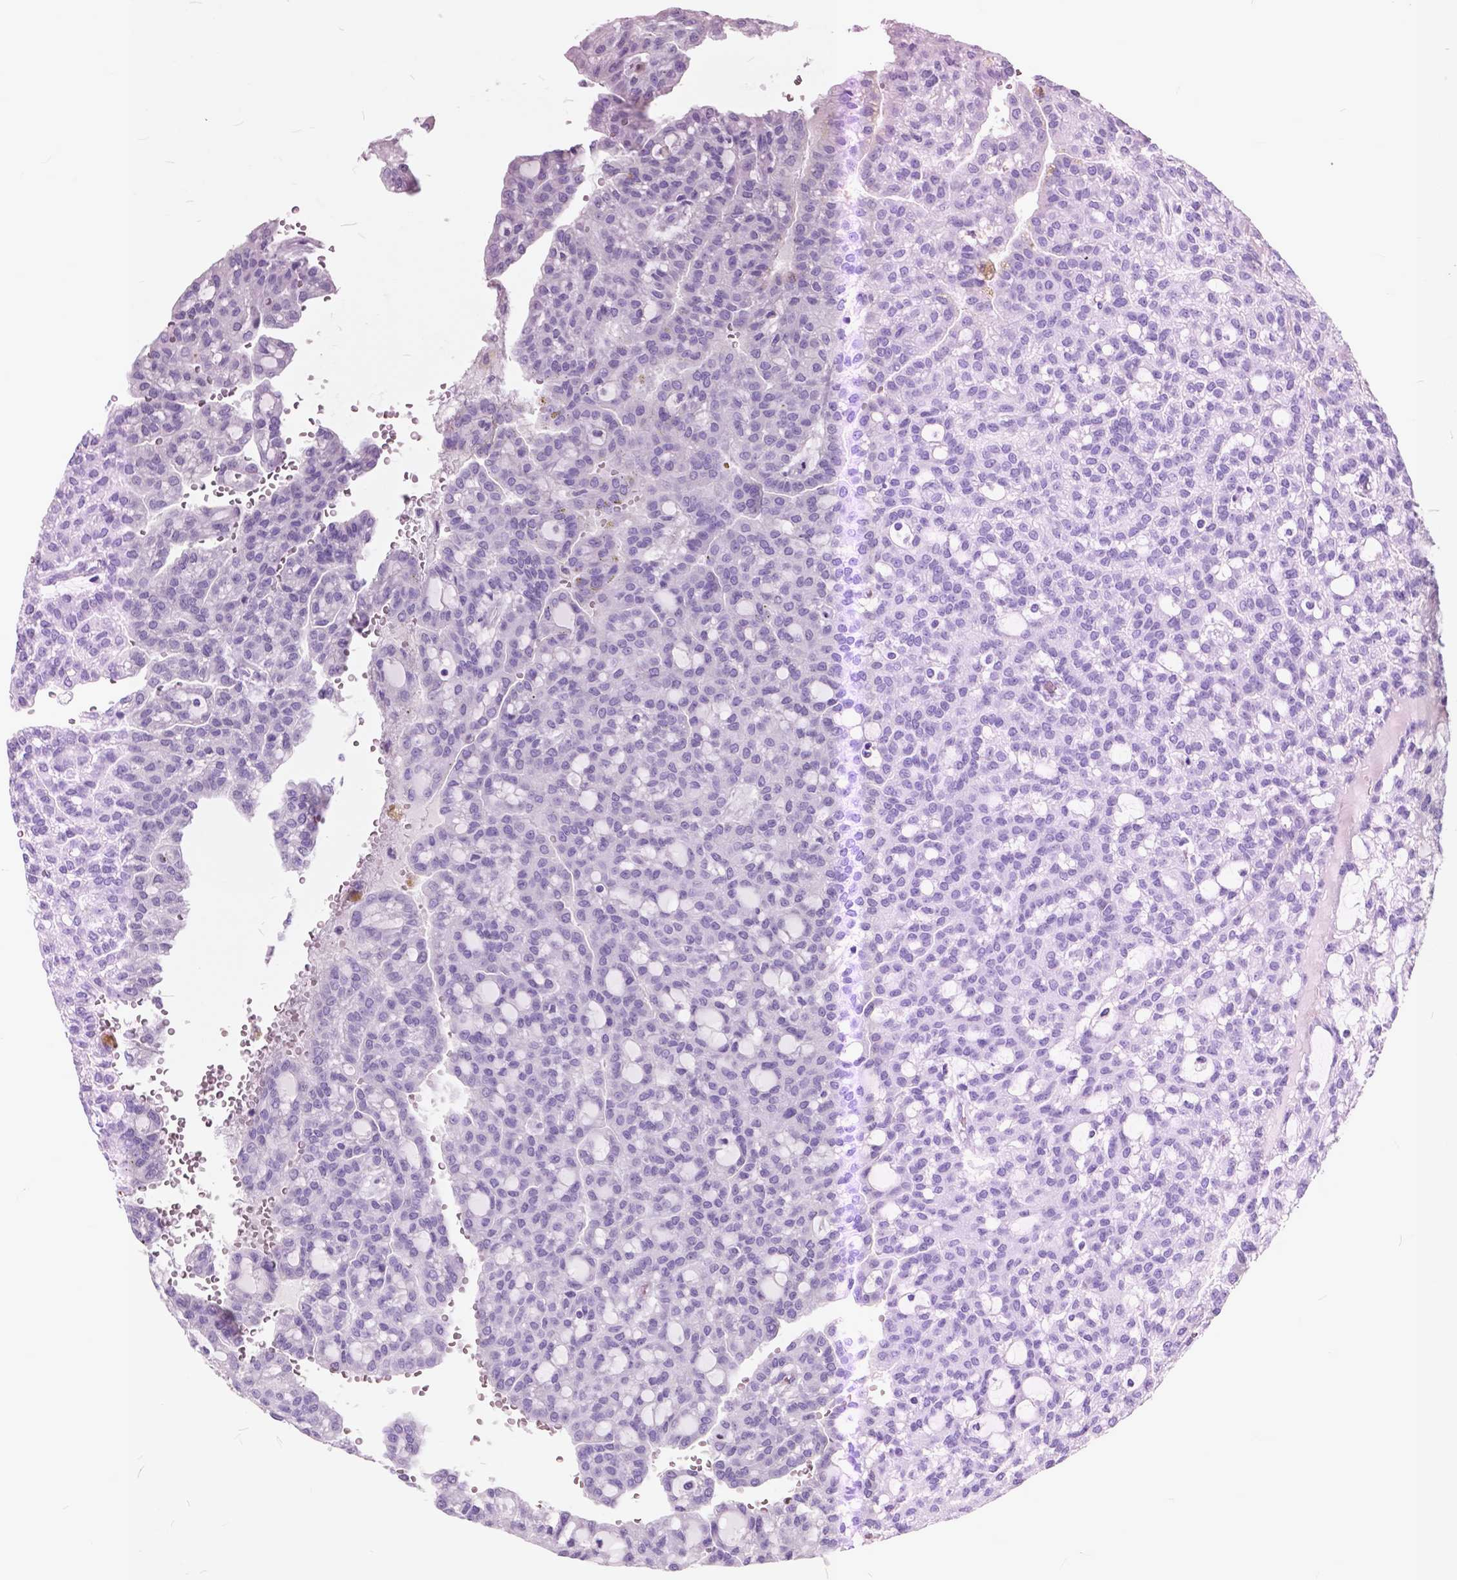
{"staining": {"intensity": "negative", "quantity": "none", "location": "none"}, "tissue": "renal cancer", "cell_type": "Tumor cells", "image_type": "cancer", "snomed": [{"axis": "morphology", "description": "Adenocarcinoma, NOS"}, {"axis": "topography", "description": "Kidney"}], "caption": "There is no significant expression in tumor cells of renal adenocarcinoma. (Stains: DAB (3,3'-diaminobenzidine) immunohistochemistry with hematoxylin counter stain, Microscopy: brightfield microscopy at high magnification).", "gene": "GDF9", "patient": {"sex": "male", "age": 63}}